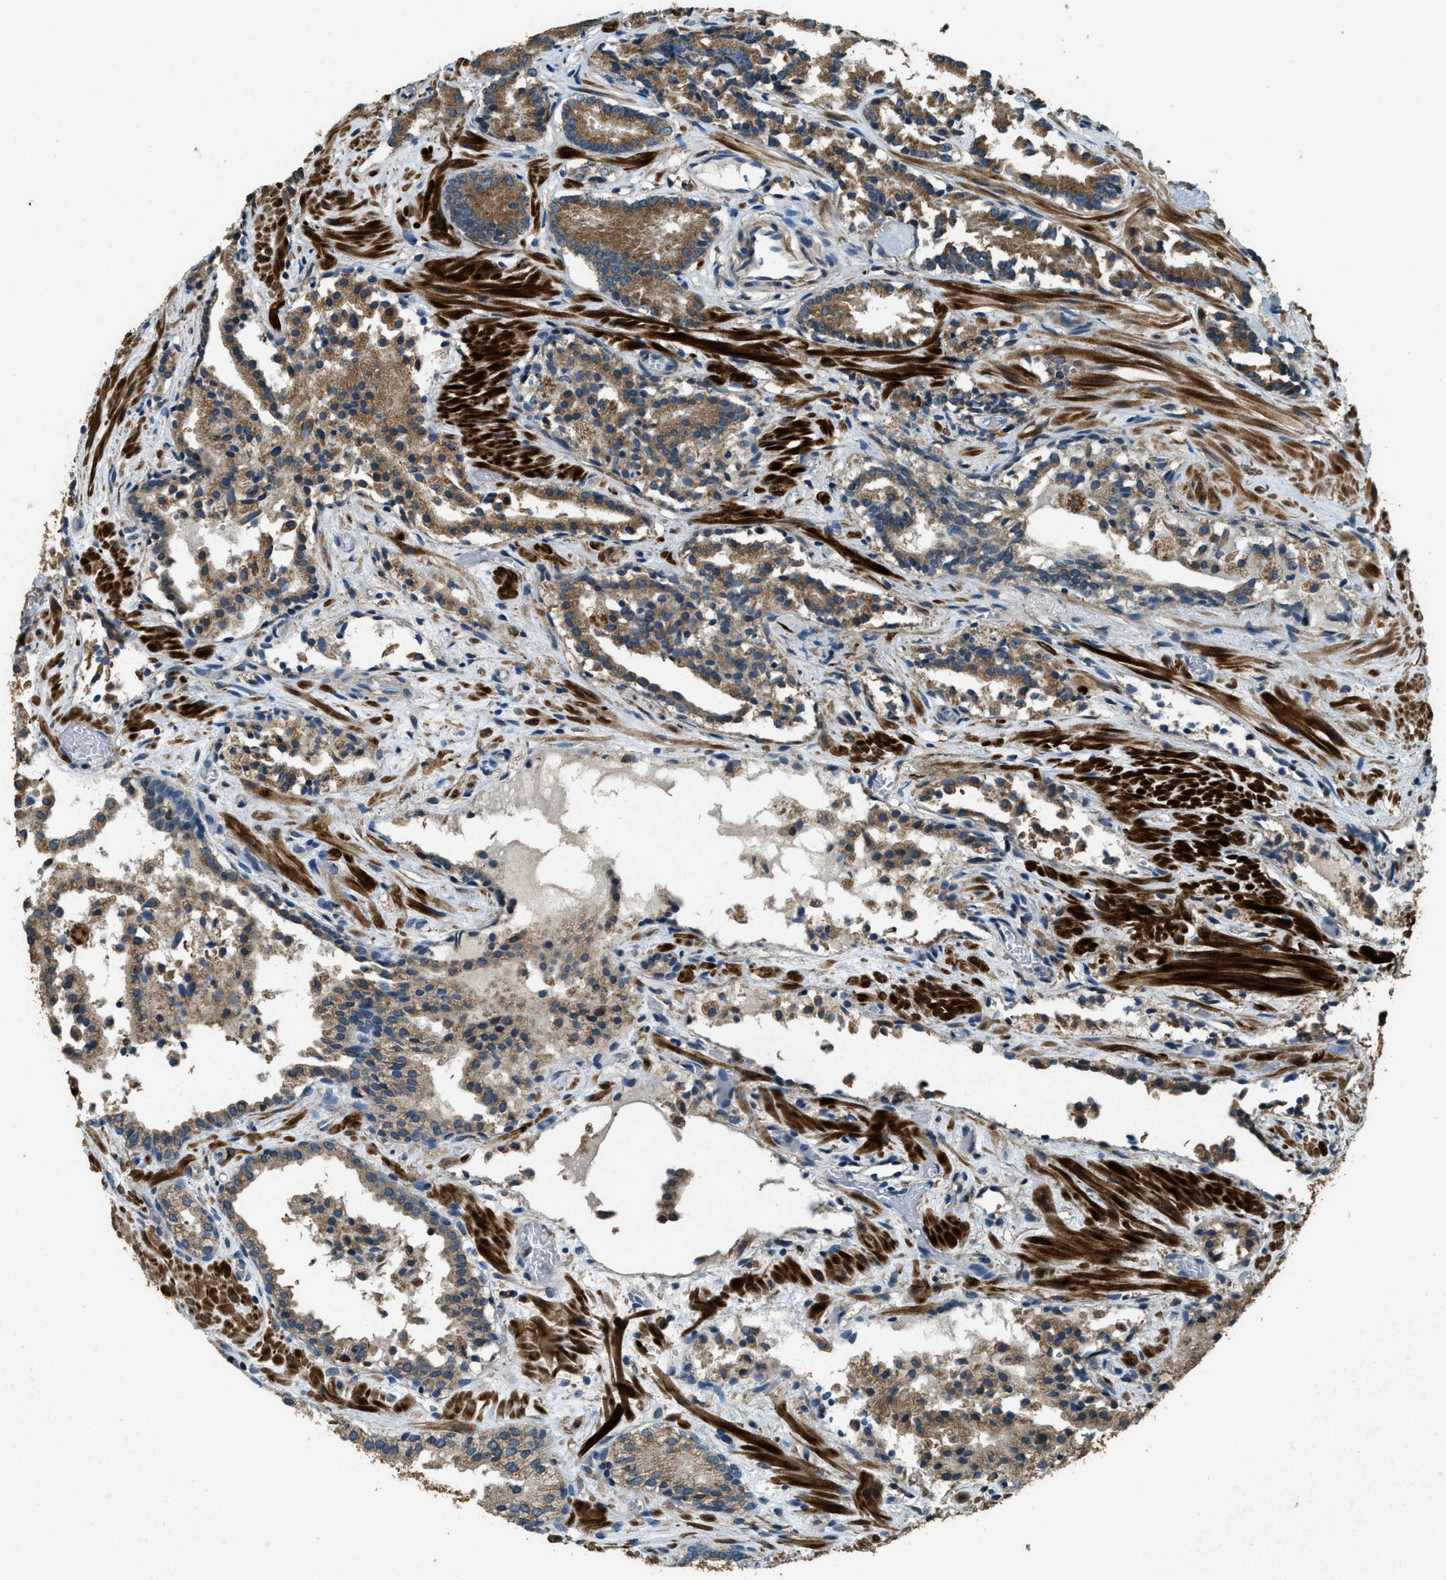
{"staining": {"intensity": "moderate", "quantity": ">75%", "location": "cytoplasmic/membranous"}, "tissue": "prostate cancer", "cell_type": "Tumor cells", "image_type": "cancer", "snomed": [{"axis": "morphology", "description": "Adenocarcinoma, Low grade"}, {"axis": "topography", "description": "Prostate"}], "caption": "A medium amount of moderate cytoplasmic/membranous positivity is appreciated in about >75% of tumor cells in prostate cancer (low-grade adenocarcinoma) tissue. Nuclei are stained in blue.", "gene": "ERGIC1", "patient": {"sex": "male", "age": 51}}